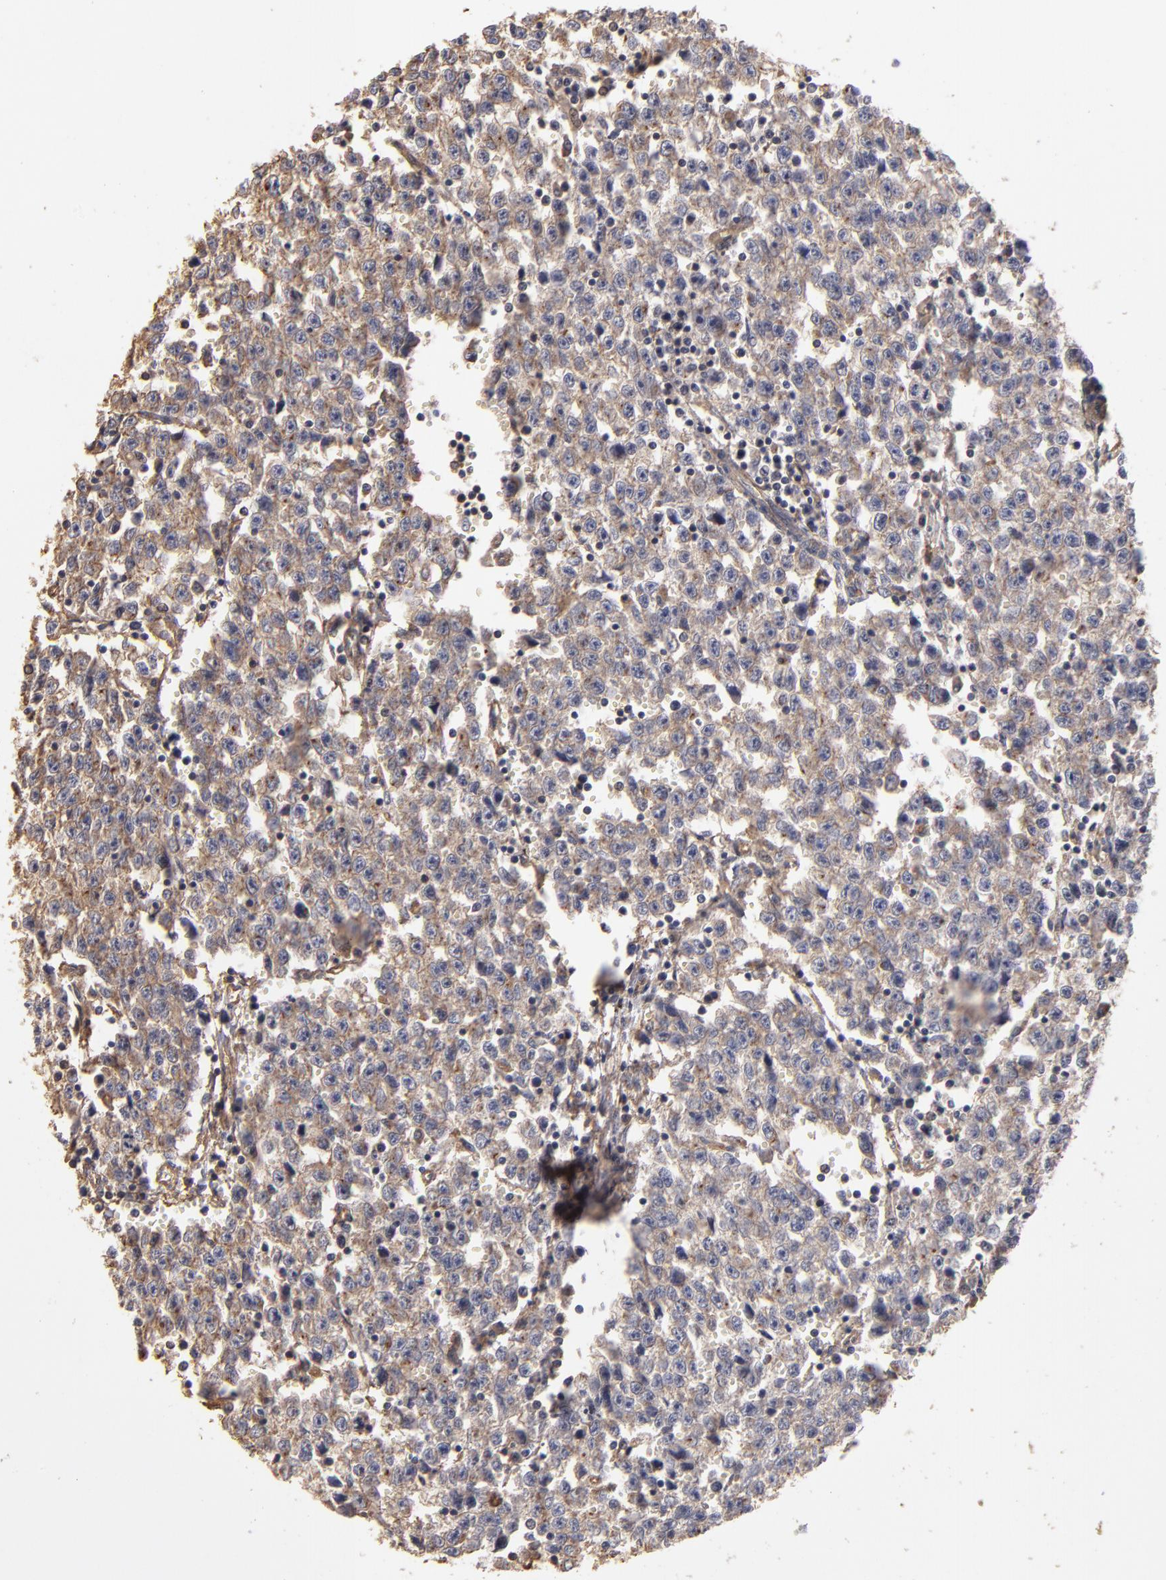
{"staining": {"intensity": "weak", "quantity": ">75%", "location": "cytoplasmic/membranous"}, "tissue": "testis cancer", "cell_type": "Tumor cells", "image_type": "cancer", "snomed": [{"axis": "morphology", "description": "Seminoma, NOS"}, {"axis": "topography", "description": "Testis"}], "caption": "DAB immunohistochemical staining of human testis seminoma demonstrates weak cytoplasmic/membranous protein staining in approximately >75% of tumor cells.", "gene": "DMD", "patient": {"sex": "male", "age": 35}}